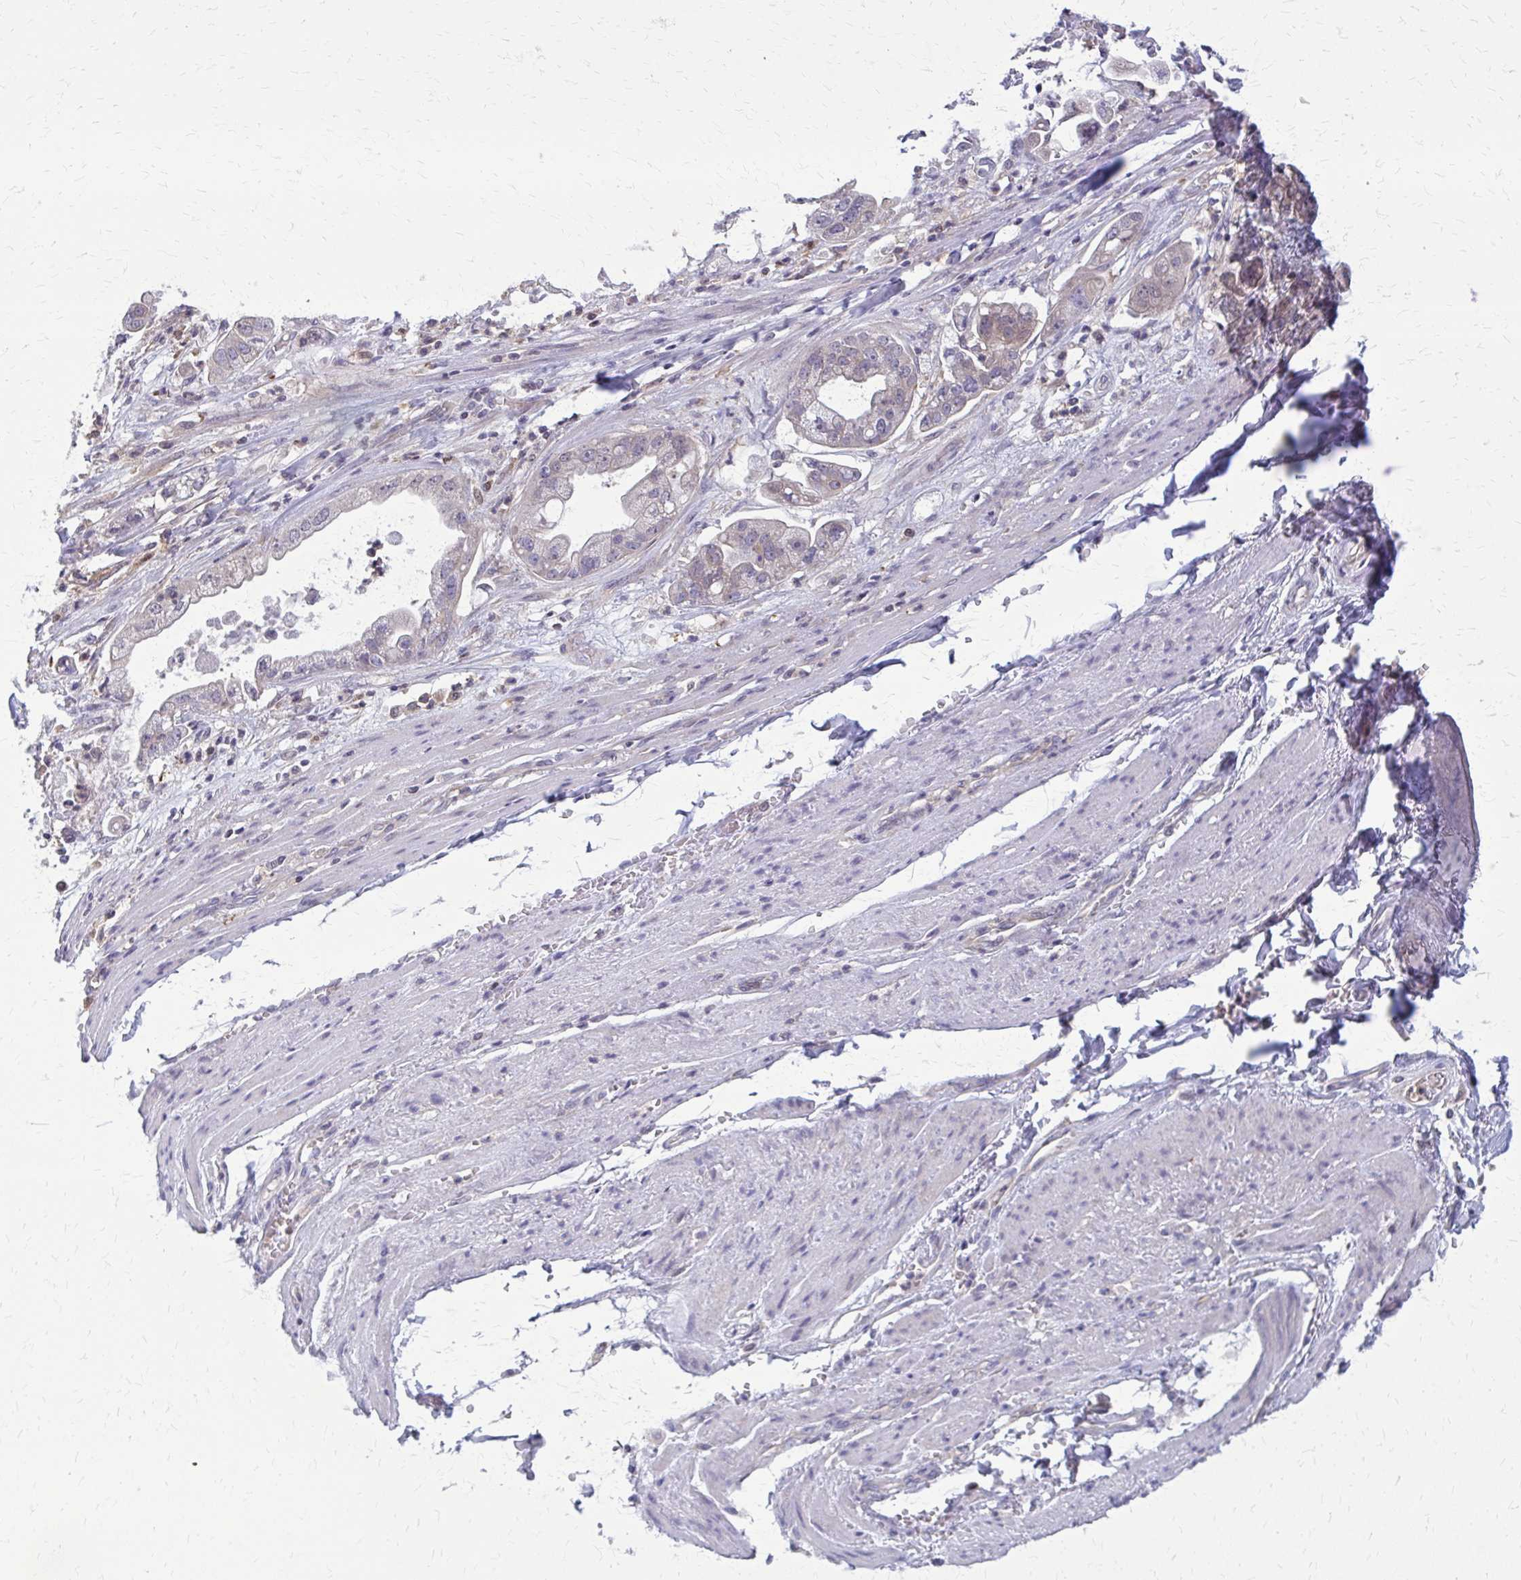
{"staining": {"intensity": "negative", "quantity": "none", "location": "none"}, "tissue": "stomach cancer", "cell_type": "Tumor cells", "image_type": "cancer", "snomed": [{"axis": "morphology", "description": "Adenocarcinoma, NOS"}, {"axis": "topography", "description": "Stomach"}], "caption": "DAB immunohistochemical staining of stomach cancer (adenocarcinoma) displays no significant expression in tumor cells.", "gene": "DBI", "patient": {"sex": "male", "age": 62}}